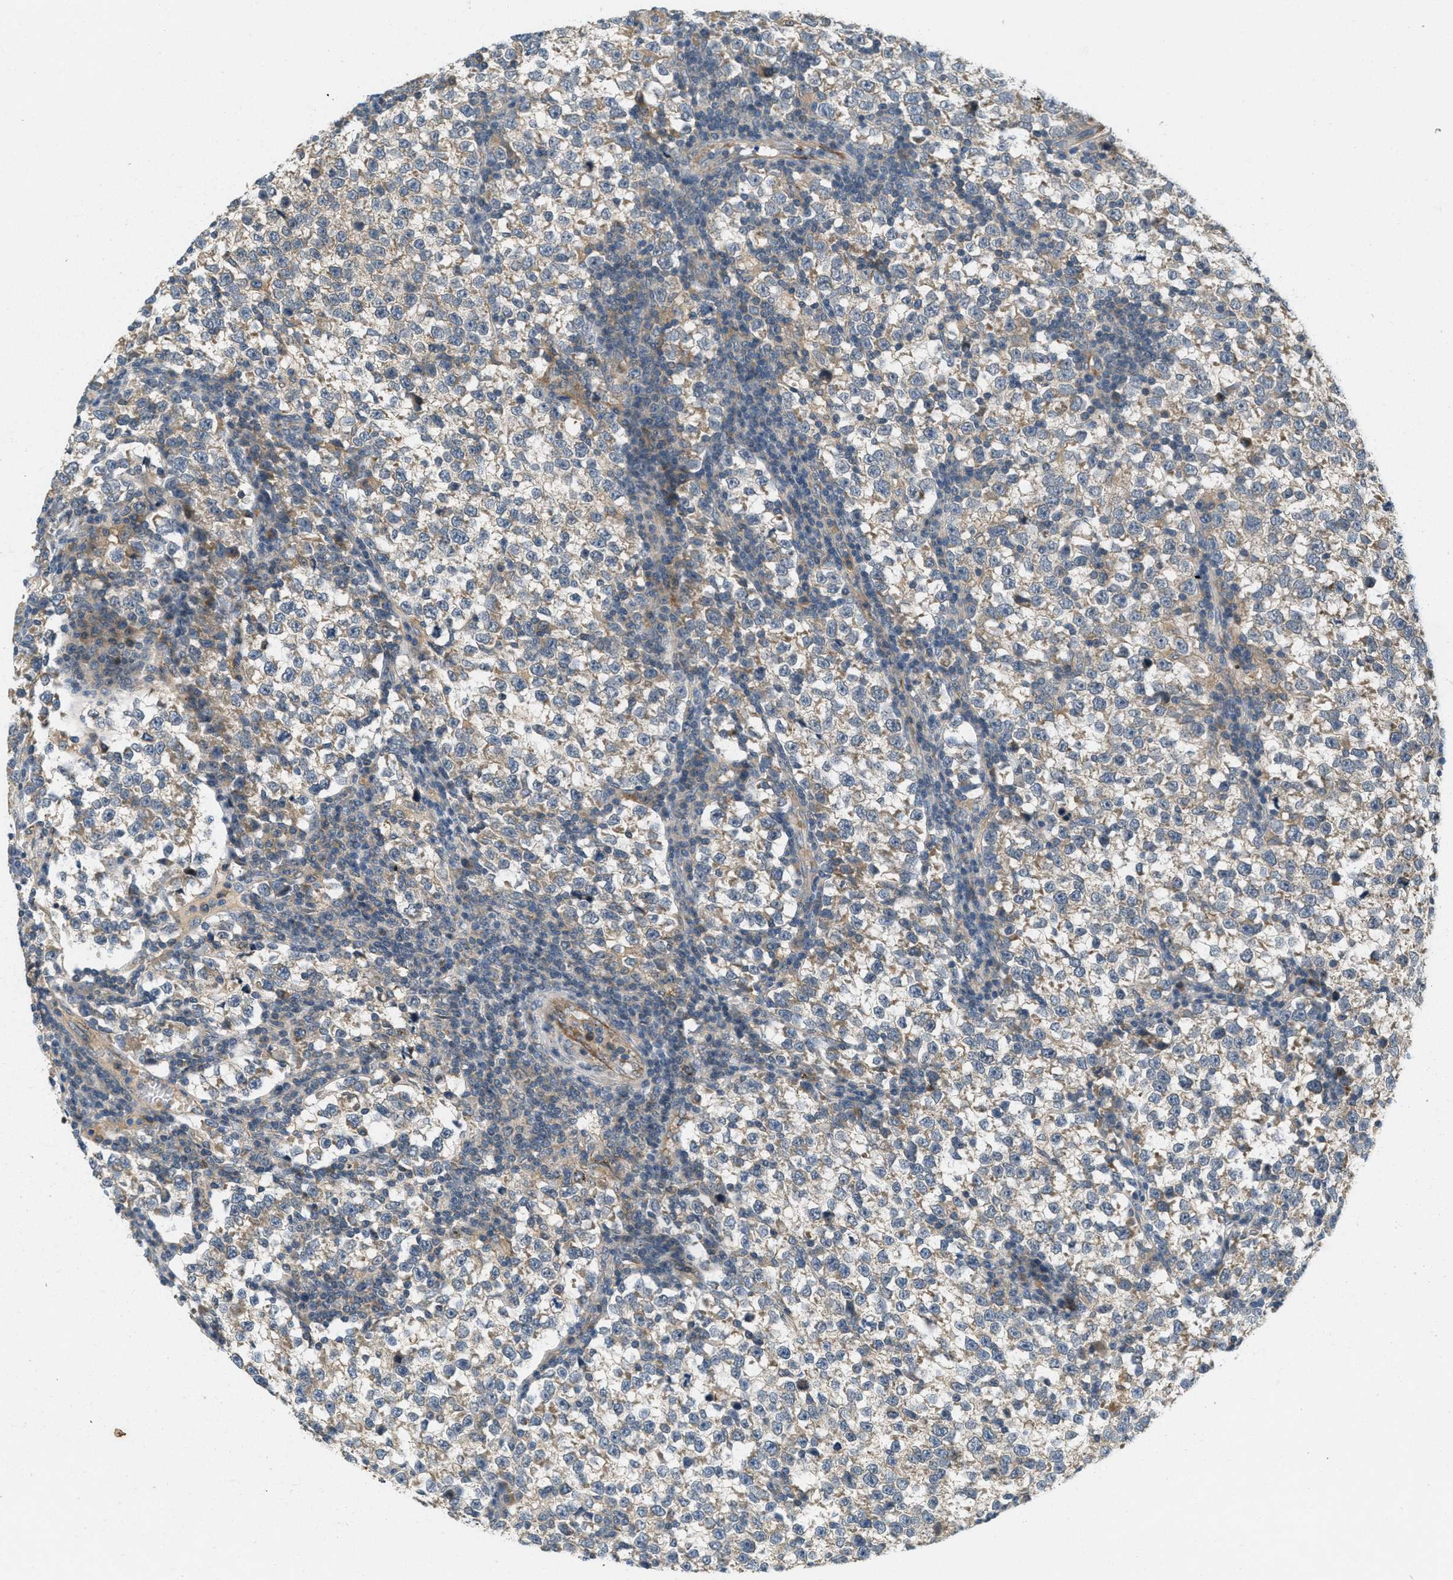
{"staining": {"intensity": "weak", "quantity": "<25%", "location": "cytoplasmic/membranous"}, "tissue": "testis cancer", "cell_type": "Tumor cells", "image_type": "cancer", "snomed": [{"axis": "morphology", "description": "Normal tissue, NOS"}, {"axis": "morphology", "description": "Seminoma, NOS"}, {"axis": "topography", "description": "Testis"}], "caption": "The photomicrograph demonstrates no staining of tumor cells in testis cancer (seminoma).", "gene": "ADCY6", "patient": {"sex": "male", "age": 43}}